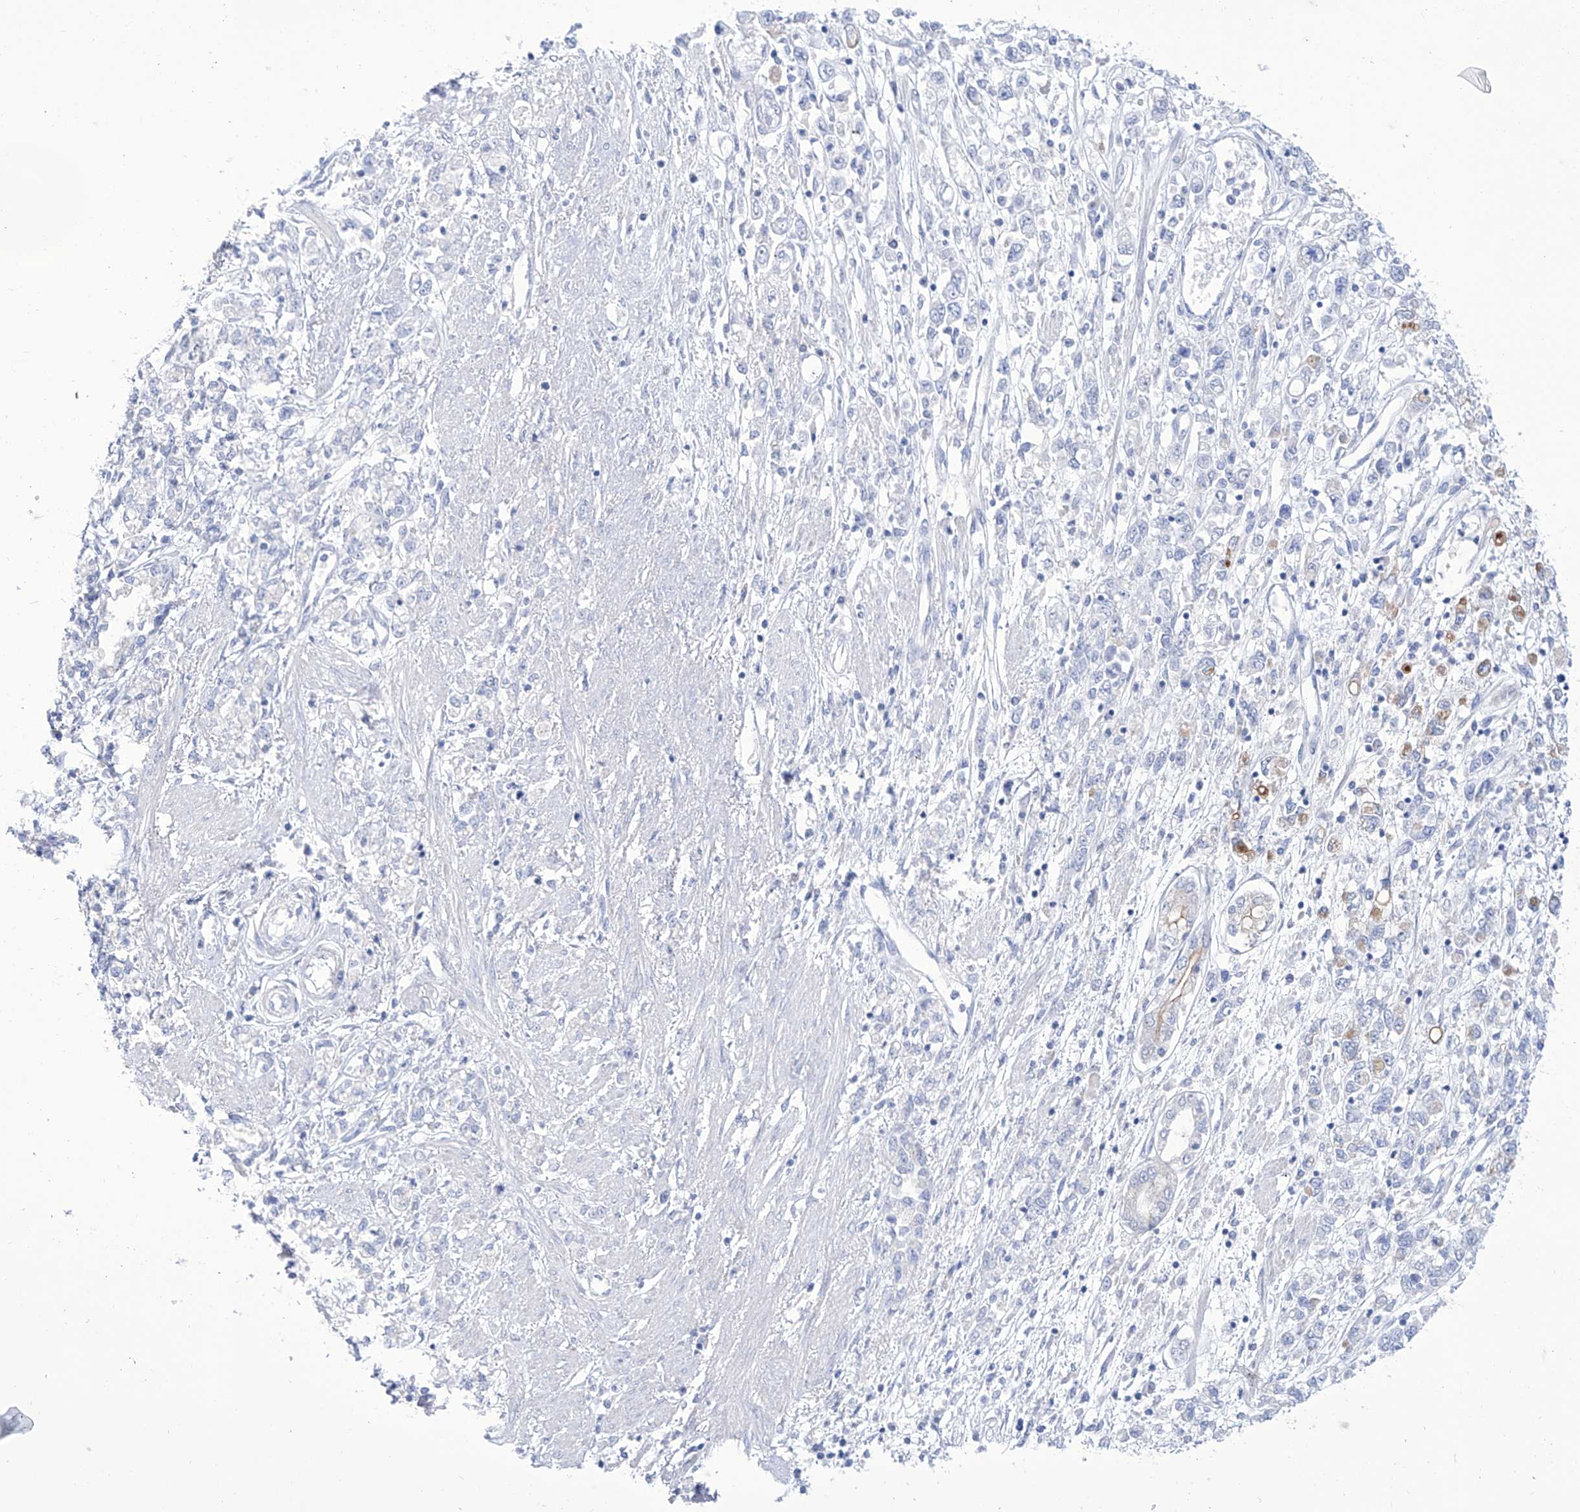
{"staining": {"intensity": "moderate", "quantity": "<25%", "location": "cytoplasmic/membranous"}, "tissue": "stomach cancer", "cell_type": "Tumor cells", "image_type": "cancer", "snomed": [{"axis": "morphology", "description": "Adenocarcinoma, NOS"}, {"axis": "topography", "description": "Stomach"}], "caption": "Tumor cells reveal moderate cytoplasmic/membranous staining in about <25% of cells in adenocarcinoma (stomach). Using DAB (brown) and hematoxylin (blue) stains, captured at high magnification using brightfield microscopy.", "gene": "ALDH6A1", "patient": {"sex": "female", "age": 76}}